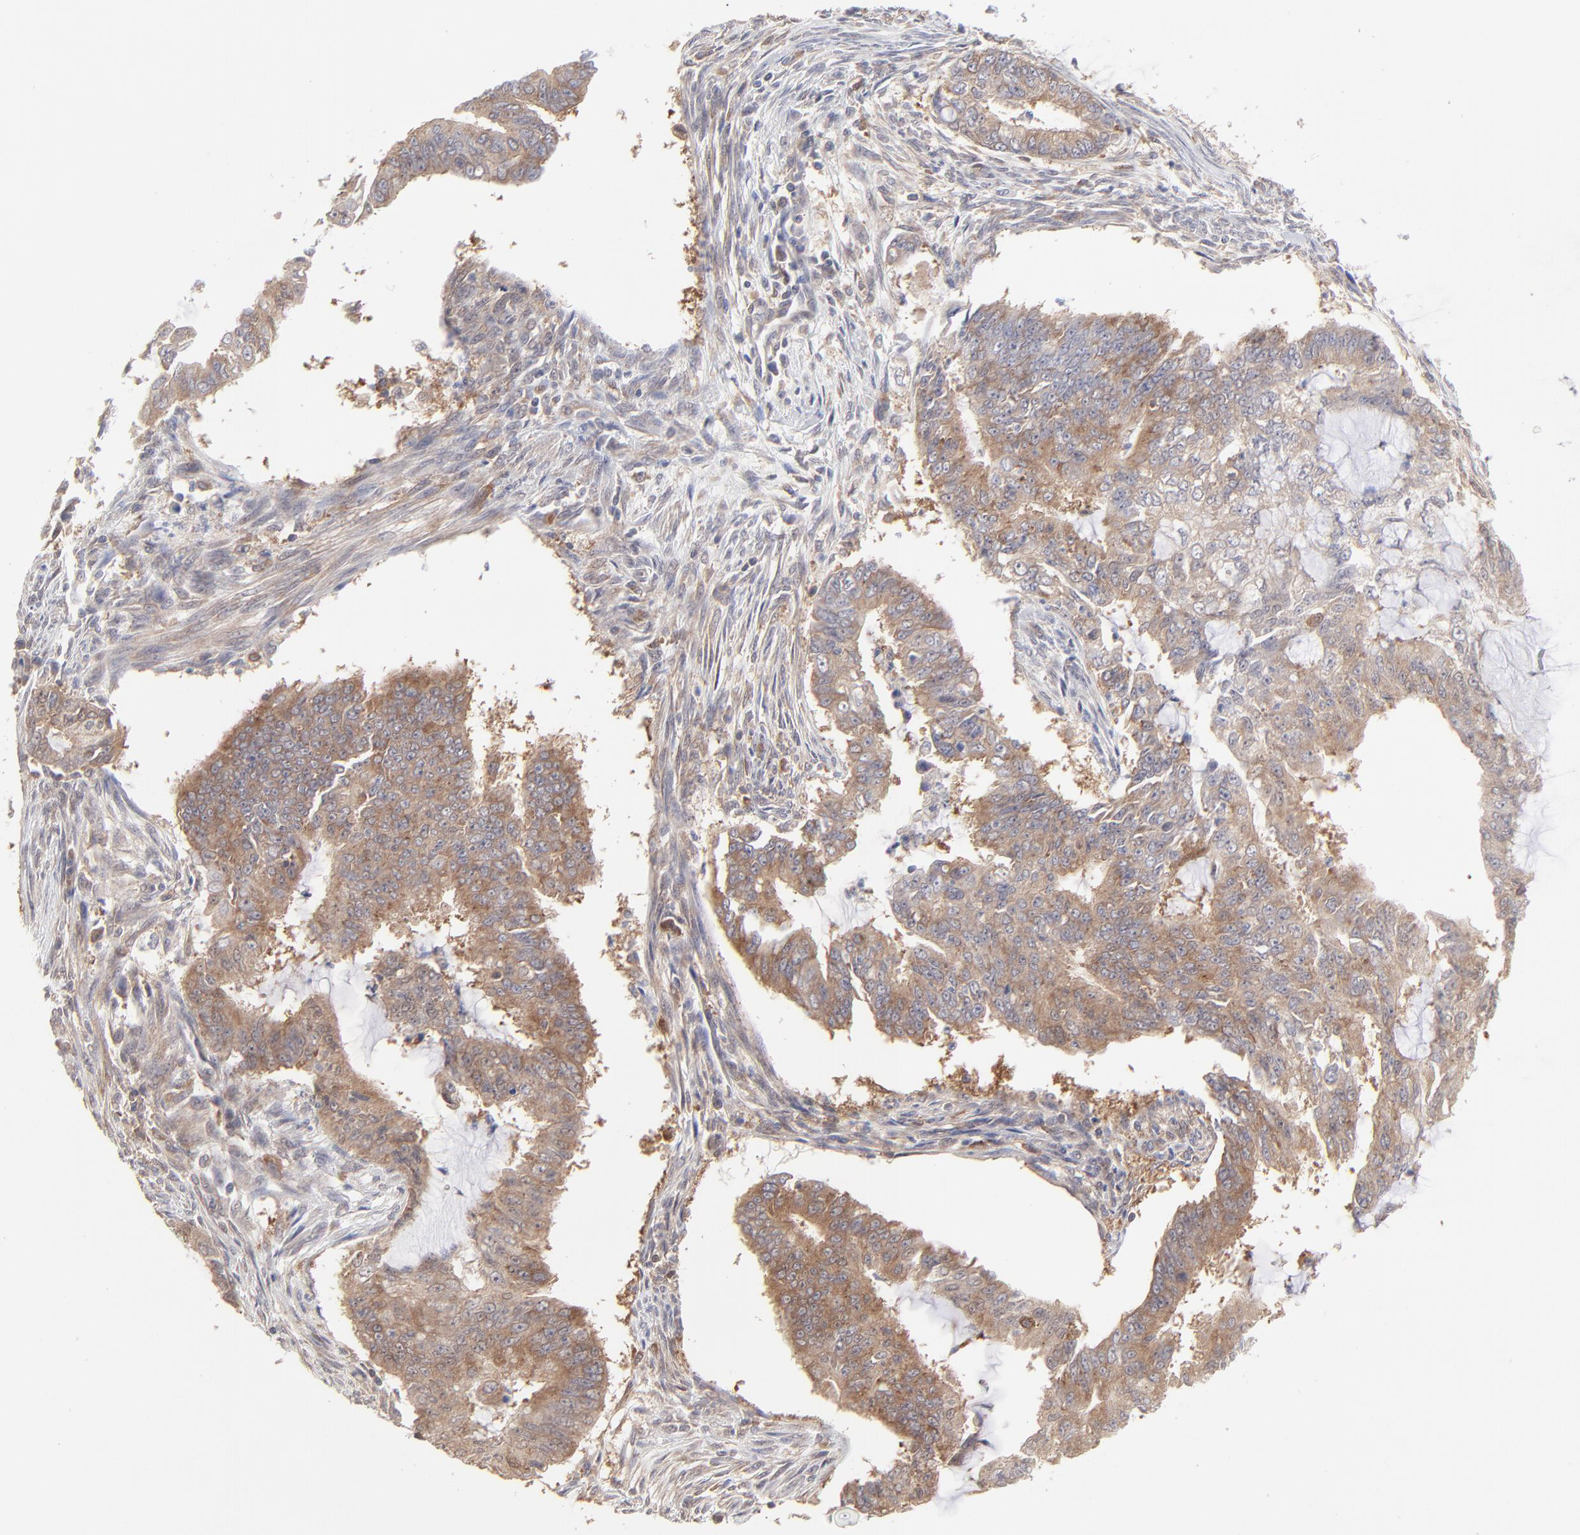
{"staining": {"intensity": "moderate", "quantity": ">75%", "location": "cytoplasmic/membranous"}, "tissue": "endometrial cancer", "cell_type": "Tumor cells", "image_type": "cancer", "snomed": [{"axis": "morphology", "description": "Adenocarcinoma, NOS"}, {"axis": "topography", "description": "Endometrium"}], "caption": "Human endometrial adenocarcinoma stained with a protein marker exhibits moderate staining in tumor cells.", "gene": "GART", "patient": {"sex": "female", "age": 75}}